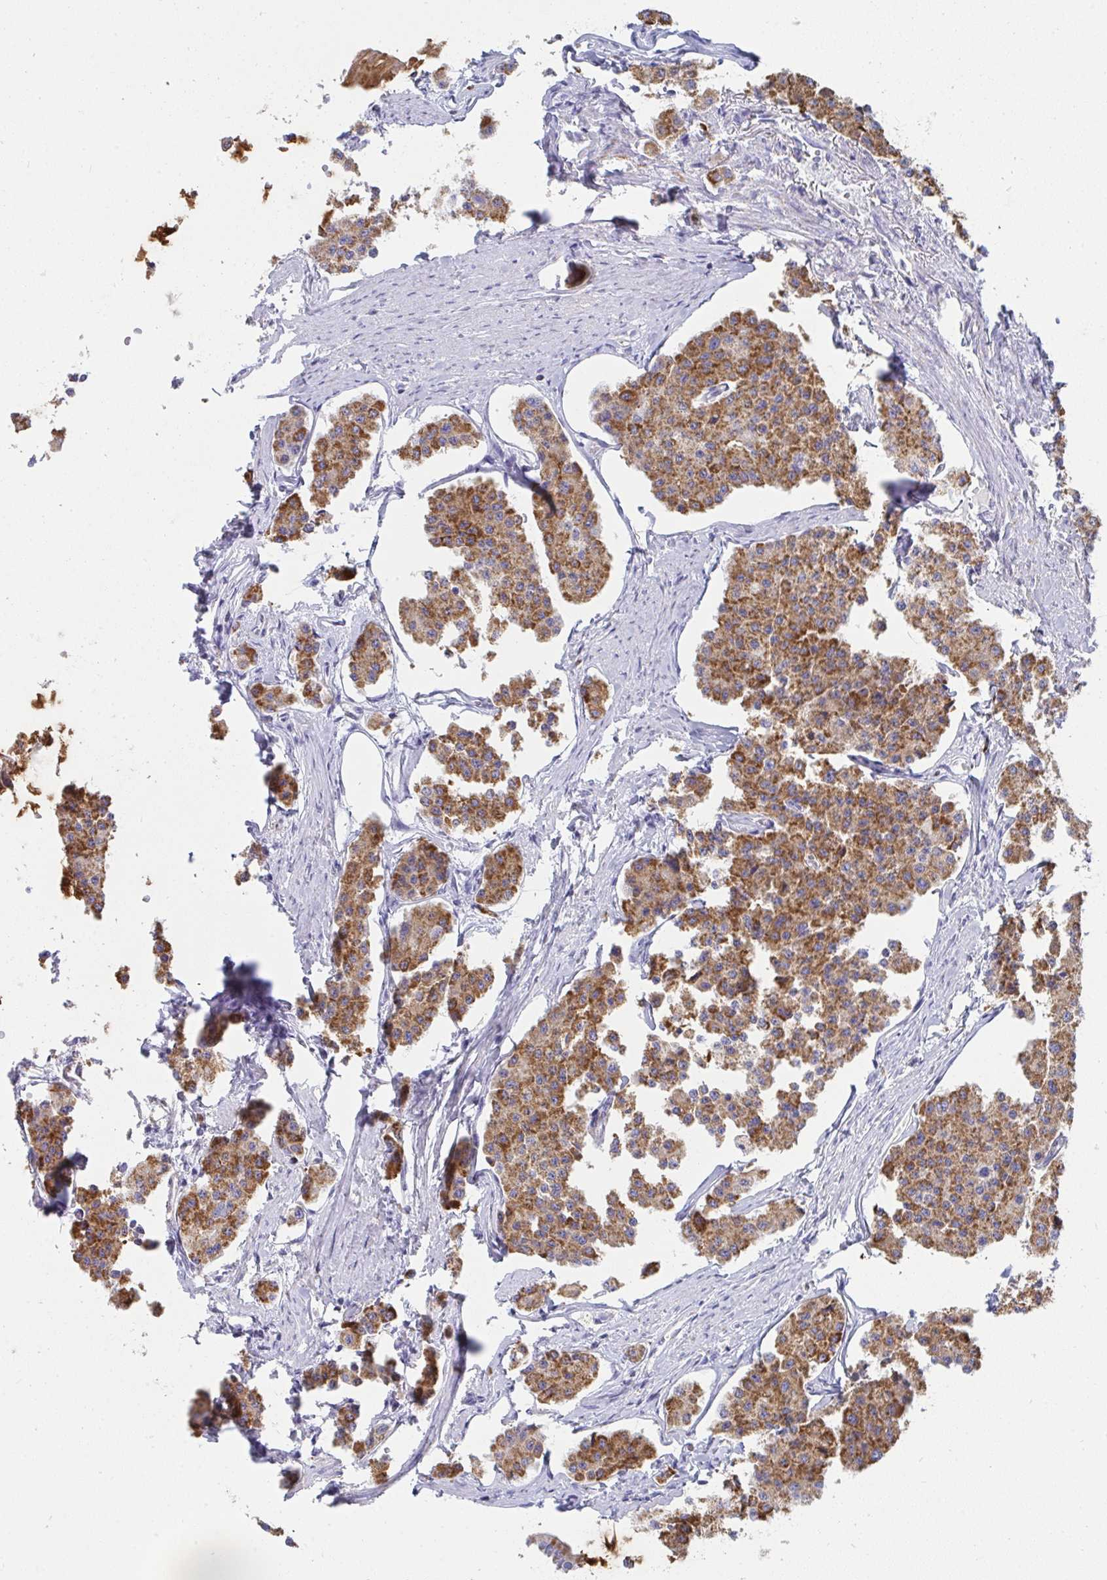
{"staining": {"intensity": "moderate", "quantity": ">75%", "location": "cytoplasmic/membranous"}, "tissue": "carcinoid", "cell_type": "Tumor cells", "image_type": "cancer", "snomed": [{"axis": "morphology", "description": "Carcinoid, malignant, NOS"}, {"axis": "topography", "description": "Small intestine"}], "caption": "Immunohistochemistry micrograph of malignant carcinoid stained for a protein (brown), which demonstrates medium levels of moderate cytoplasmic/membranous staining in approximately >75% of tumor cells.", "gene": "AIFM1", "patient": {"sex": "female", "age": 65}}